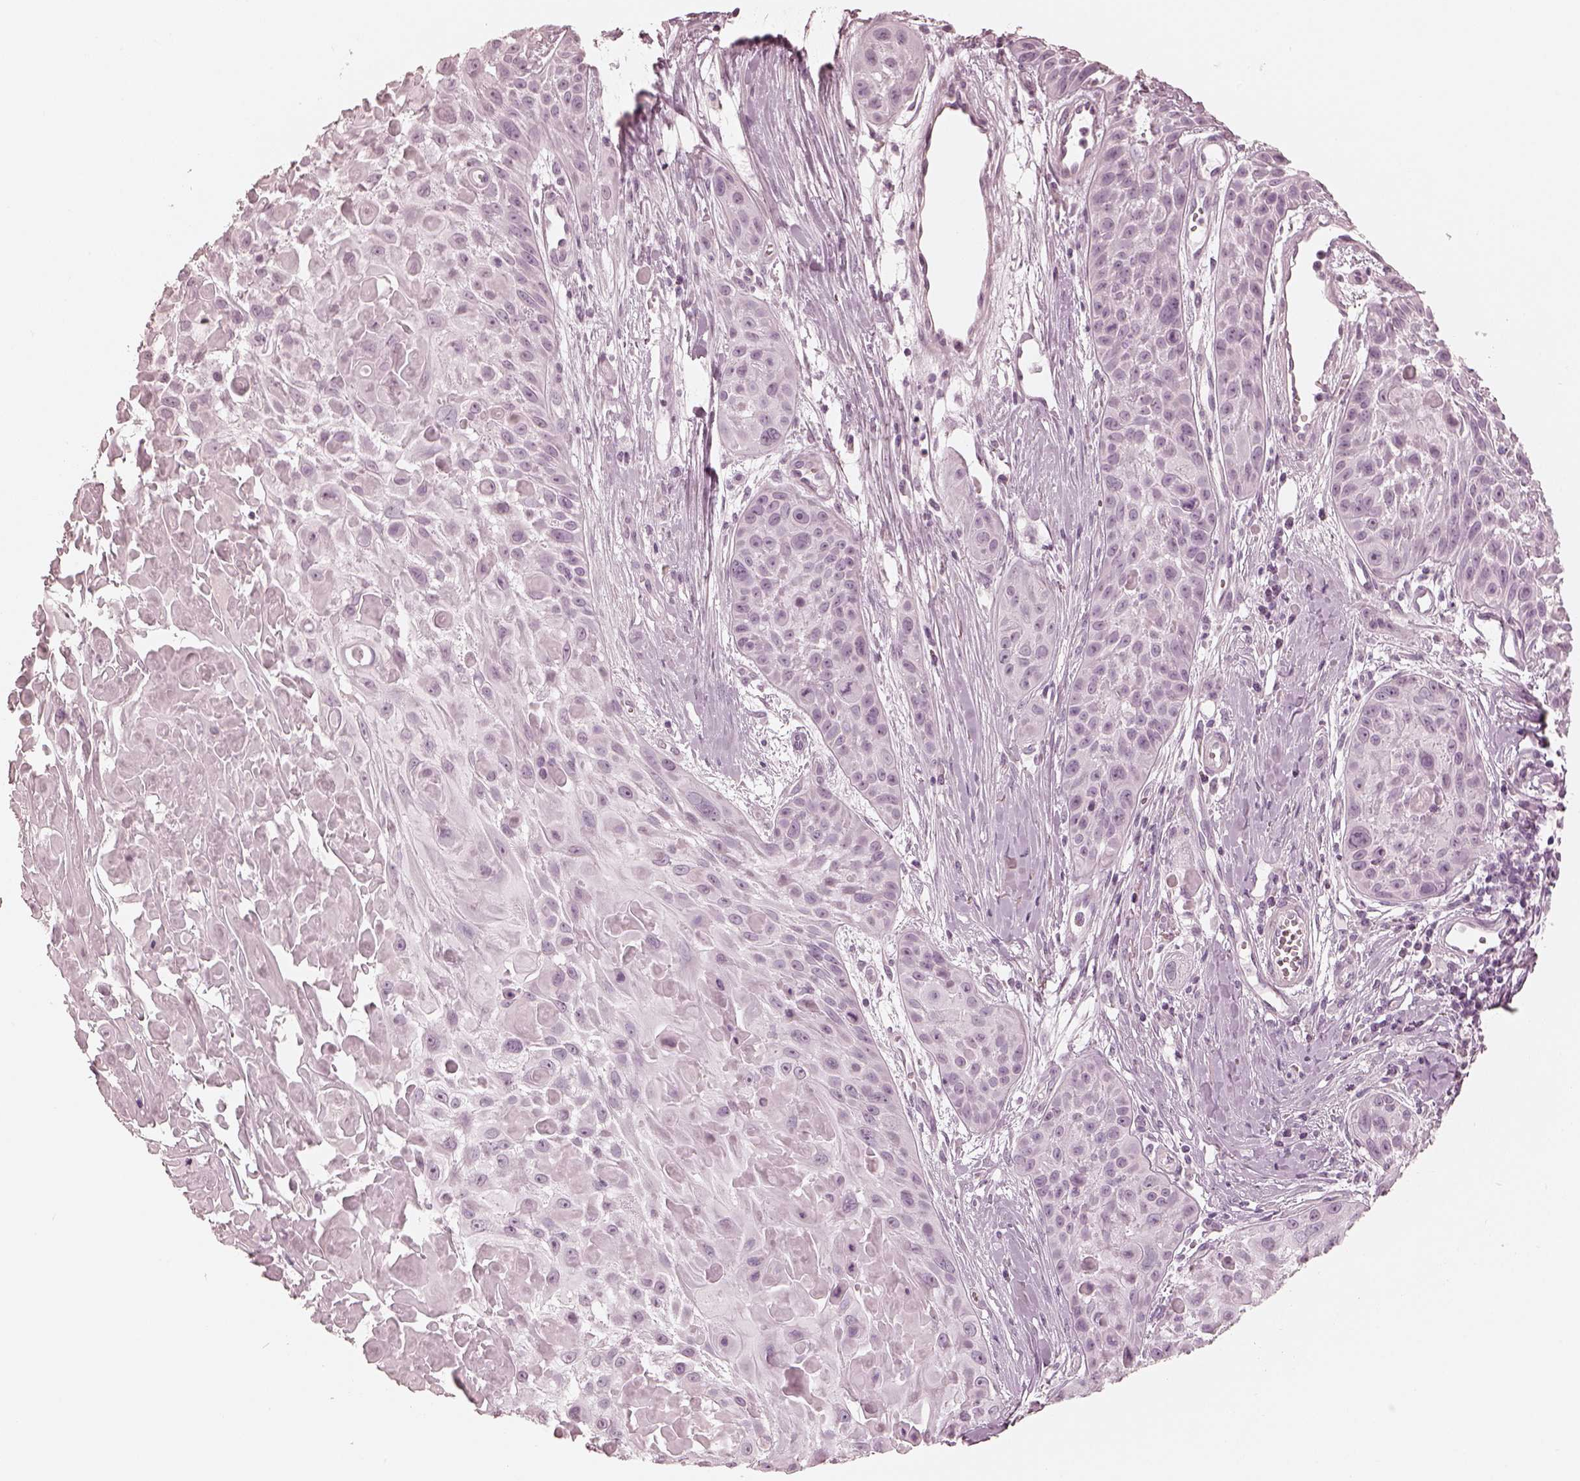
{"staining": {"intensity": "negative", "quantity": "none", "location": "none"}, "tissue": "skin cancer", "cell_type": "Tumor cells", "image_type": "cancer", "snomed": [{"axis": "morphology", "description": "Squamous cell carcinoma, NOS"}, {"axis": "topography", "description": "Skin"}, {"axis": "topography", "description": "Anal"}], "caption": "Immunohistochemistry (IHC) of human squamous cell carcinoma (skin) displays no expression in tumor cells.", "gene": "CALR3", "patient": {"sex": "female", "age": 75}}